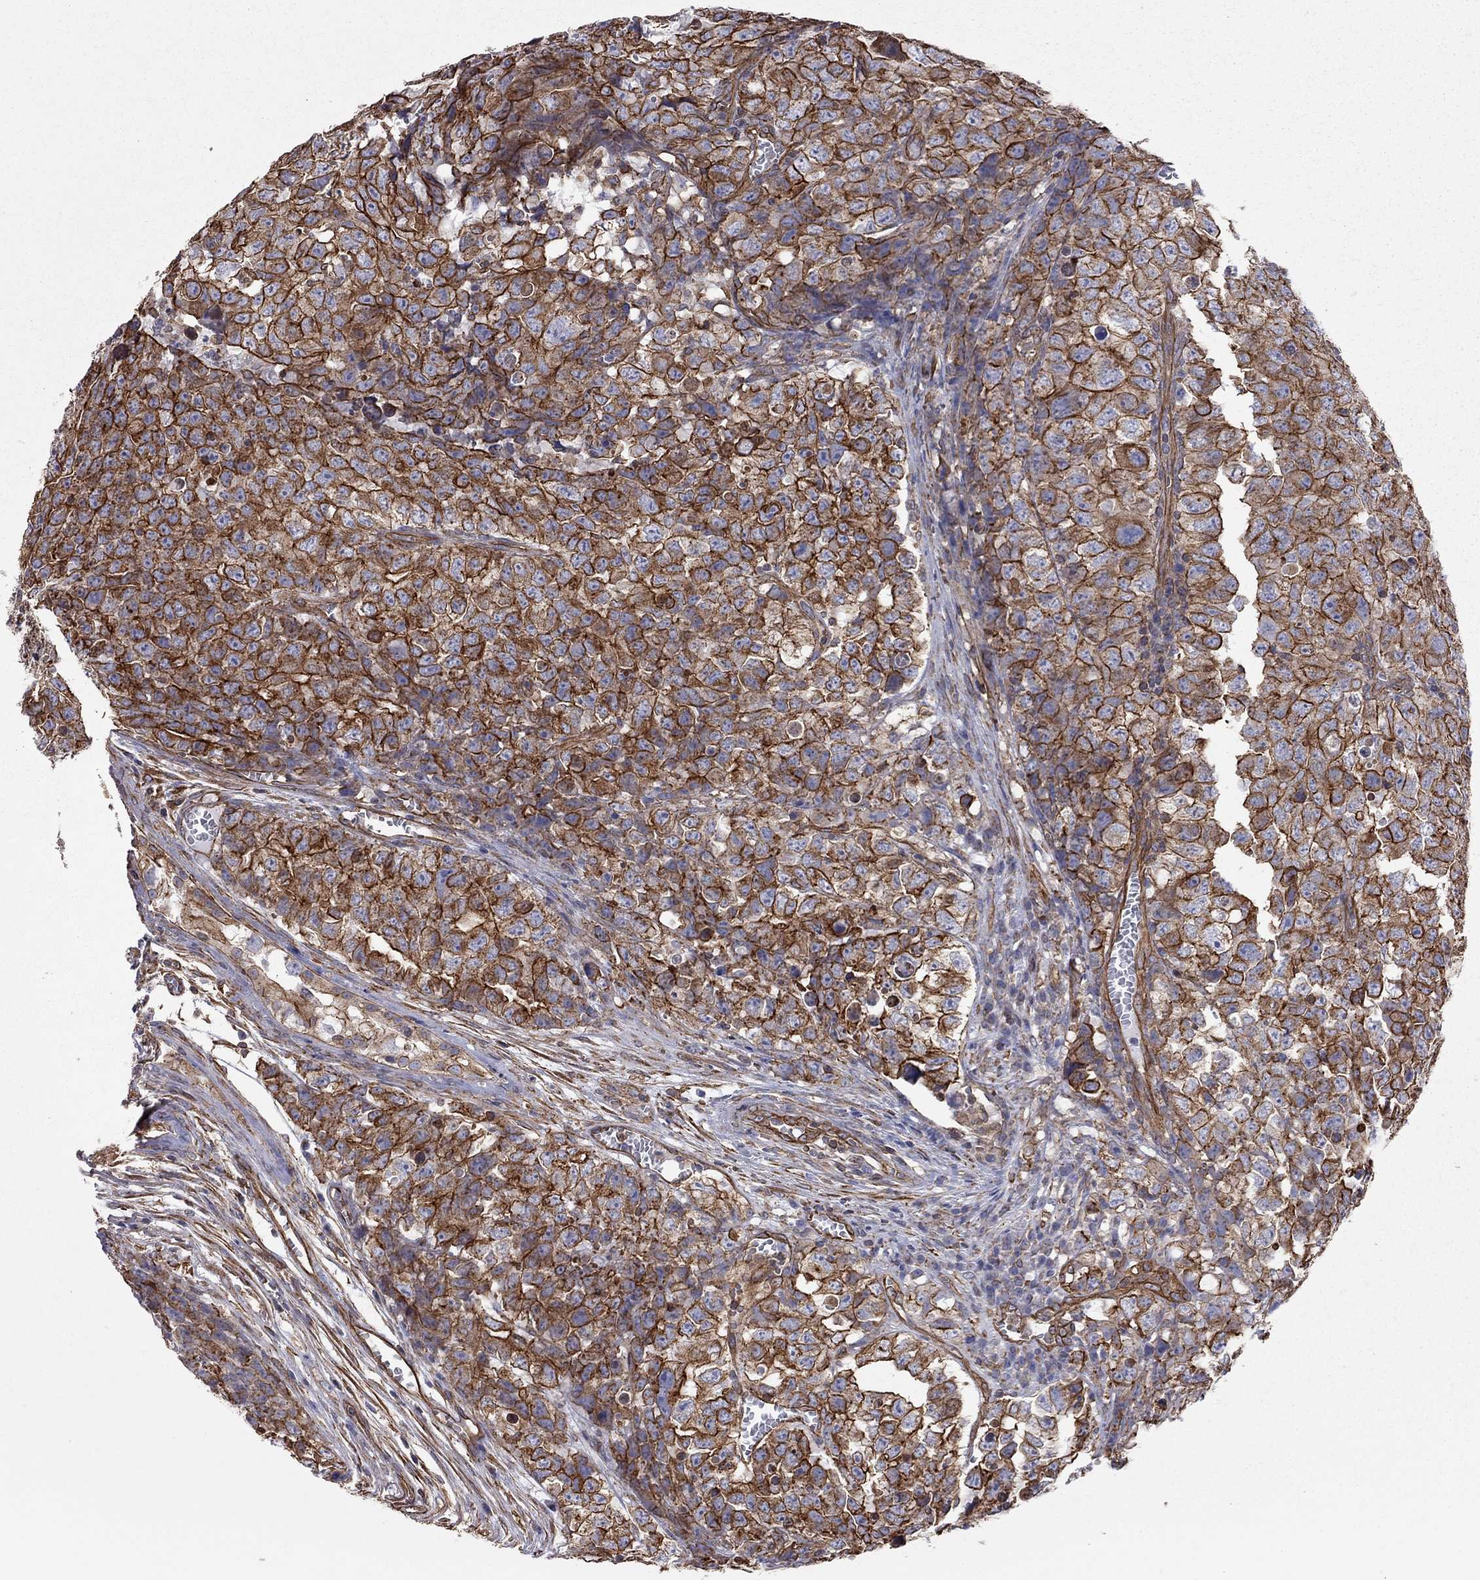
{"staining": {"intensity": "strong", "quantity": ">75%", "location": "cytoplasmic/membranous"}, "tissue": "testis cancer", "cell_type": "Tumor cells", "image_type": "cancer", "snomed": [{"axis": "morphology", "description": "Carcinoma, Embryonal, NOS"}, {"axis": "topography", "description": "Testis"}], "caption": "A high amount of strong cytoplasmic/membranous expression is appreciated in approximately >75% of tumor cells in testis cancer tissue. (DAB (3,3'-diaminobenzidine) IHC with brightfield microscopy, high magnification).", "gene": "BICDL2", "patient": {"sex": "male", "age": 23}}